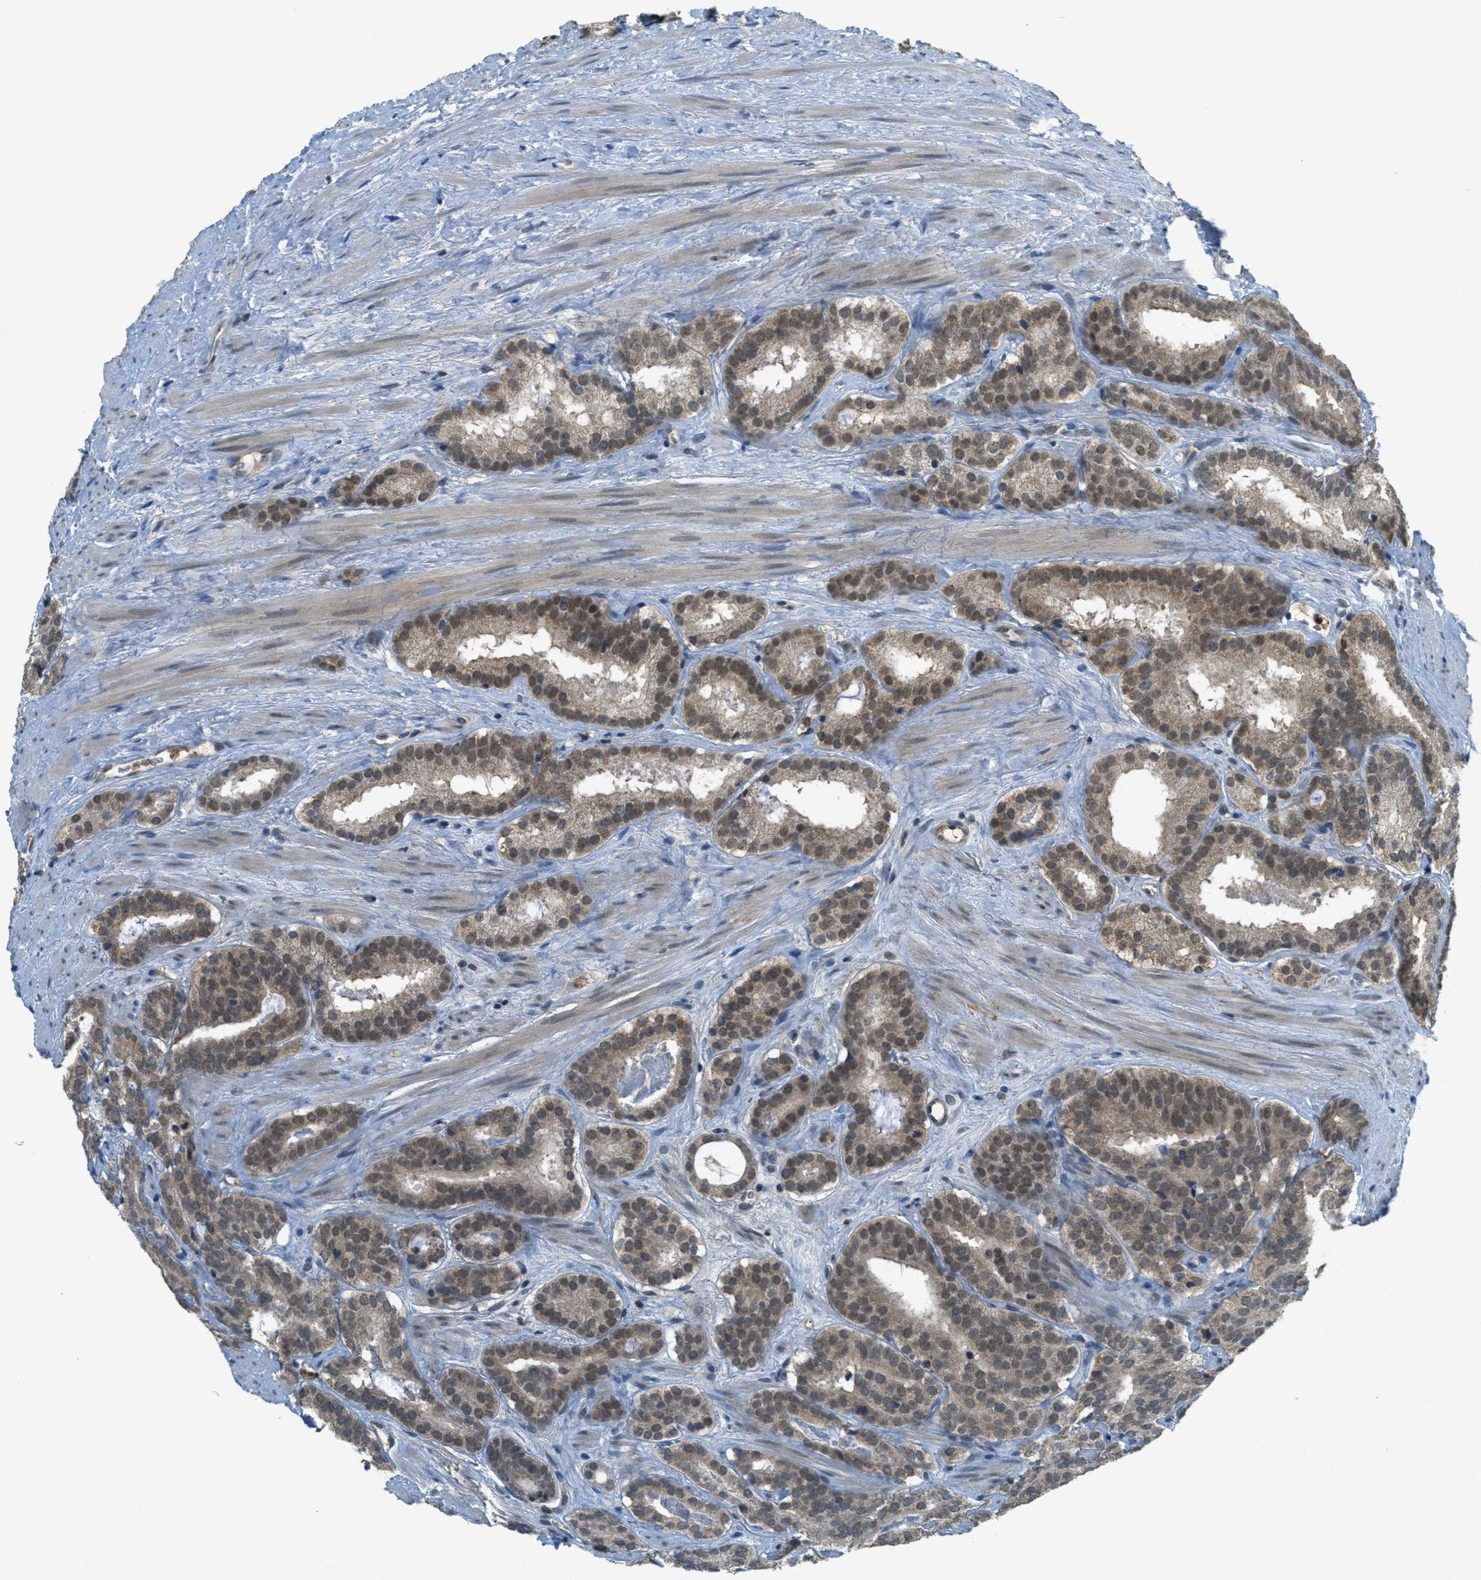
{"staining": {"intensity": "weak", "quantity": ">75%", "location": "cytoplasmic/membranous,nuclear"}, "tissue": "prostate cancer", "cell_type": "Tumor cells", "image_type": "cancer", "snomed": [{"axis": "morphology", "description": "Adenocarcinoma, Low grade"}, {"axis": "topography", "description": "Prostate"}], "caption": "A brown stain highlights weak cytoplasmic/membranous and nuclear staining of a protein in human prostate adenocarcinoma (low-grade) tumor cells. Immunohistochemistry stains the protein in brown and the nuclei are stained blue.", "gene": "TCF20", "patient": {"sex": "male", "age": 69}}